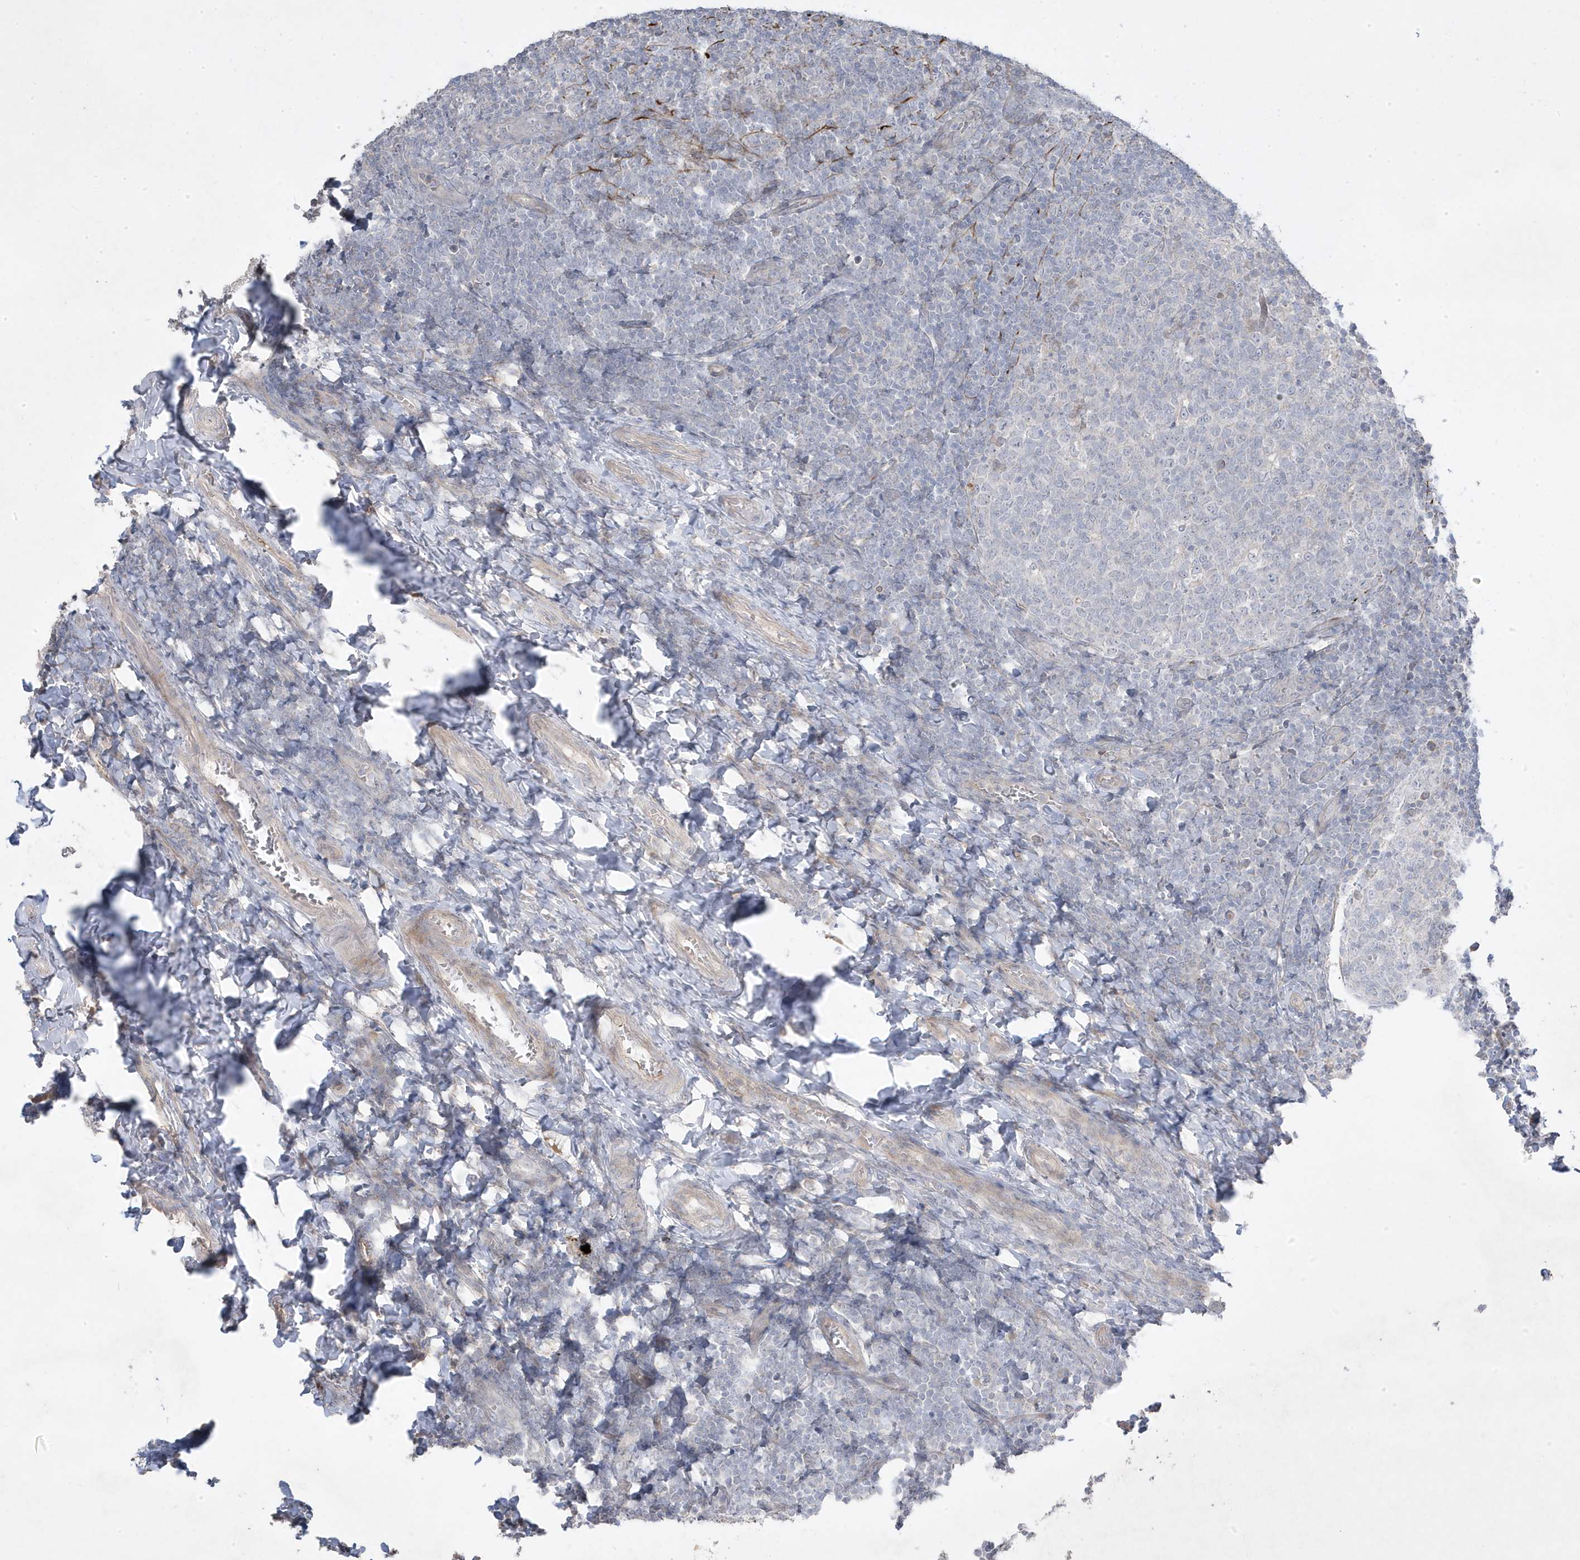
{"staining": {"intensity": "negative", "quantity": "none", "location": "none"}, "tissue": "tonsil", "cell_type": "Germinal center cells", "image_type": "normal", "snomed": [{"axis": "morphology", "description": "Normal tissue, NOS"}, {"axis": "topography", "description": "Tonsil"}], "caption": "Immunohistochemistry image of benign human tonsil stained for a protein (brown), which shows no staining in germinal center cells. (Immunohistochemistry, brightfield microscopy, high magnification).", "gene": "RGL4", "patient": {"sex": "female", "age": 19}}